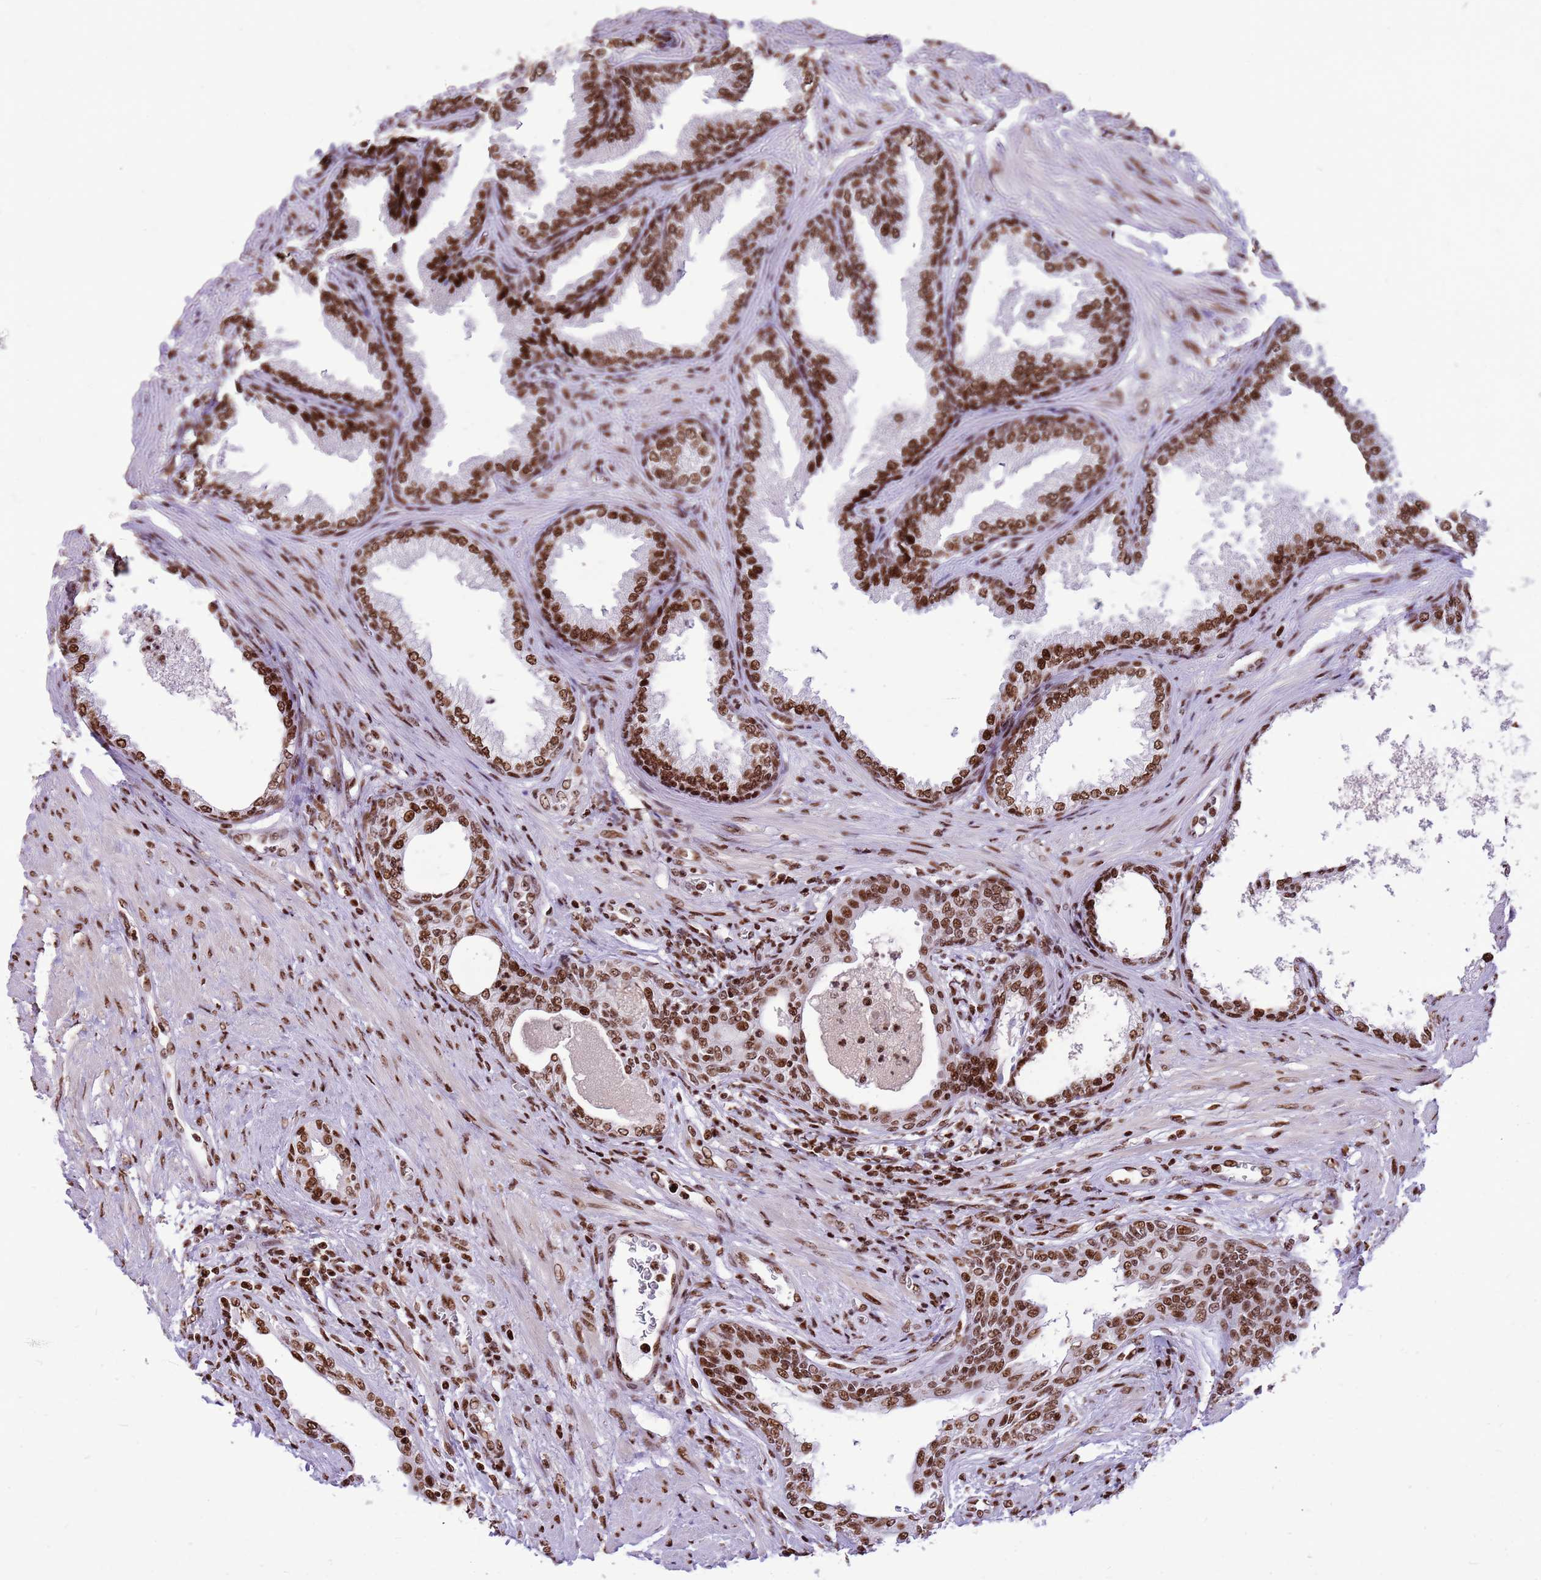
{"staining": {"intensity": "strong", "quantity": ">75%", "location": "nuclear"}, "tissue": "prostate", "cell_type": "Glandular cells", "image_type": "normal", "snomed": [{"axis": "morphology", "description": "Normal tissue, NOS"}, {"axis": "topography", "description": "Prostate"}], "caption": "A micrograph of human prostate stained for a protein shows strong nuclear brown staining in glandular cells. (DAB (3,3'-diaminobenzidine) IHC with brightfield microscopy, high magnification).", "gene": "WASHC4", "patient": {"sex": "male", "age": 76}}